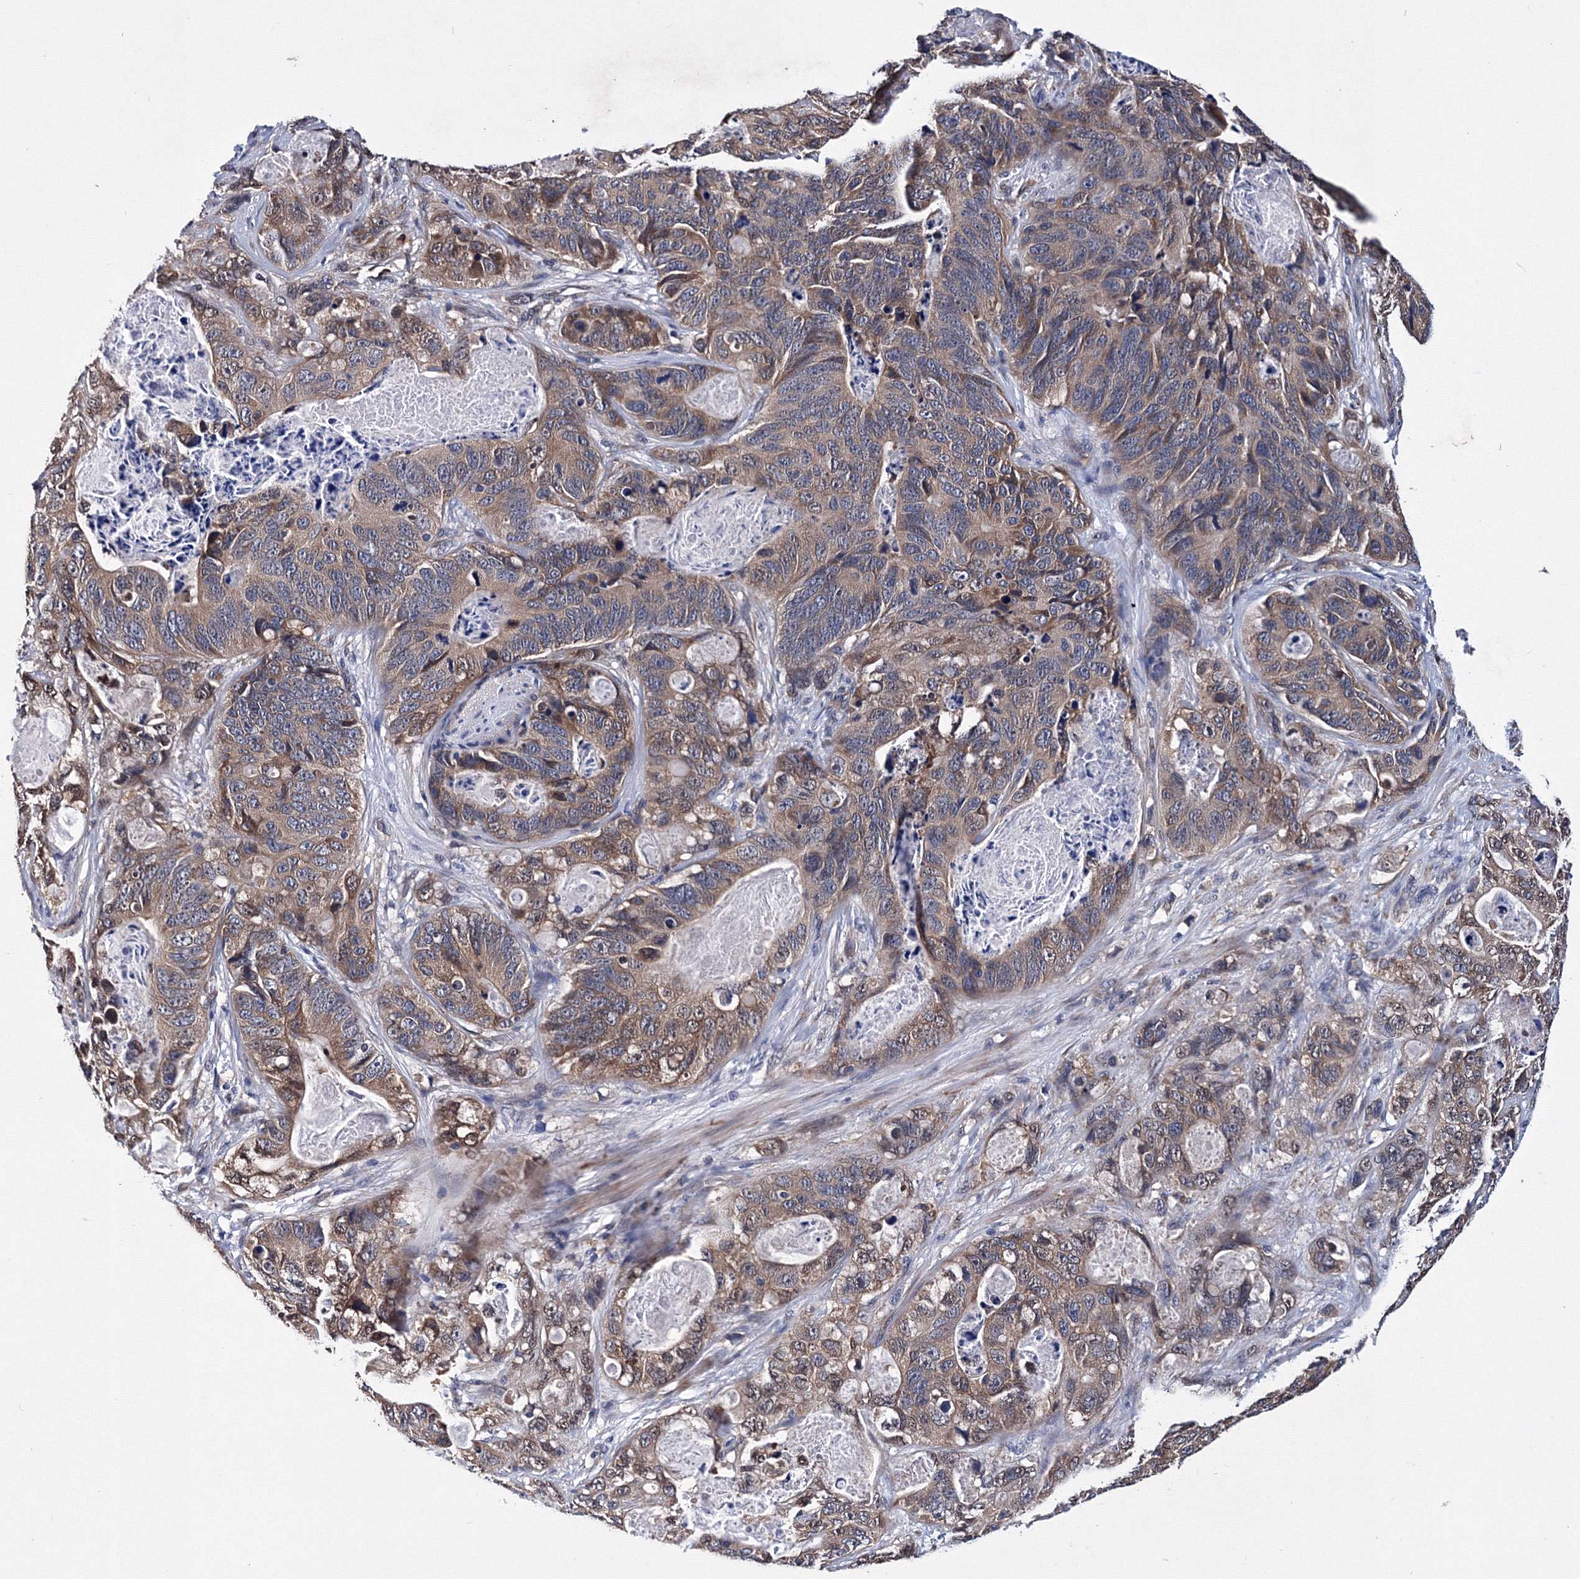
{"staining": {"intensity": "moderate", "quantity": ">75%", "location": "cytoplasmic/membranous"}, "tissue": "stomach cancer", "cell_type": "Tumor cells", "image_type": "cancer", "snomed": [{"axis": "morphology", "description": "Normal tissue, NOS"}, {"axis": "morphology", "description": "Adenocarcinoma, NOS"}, {"axis": "topography", "description": "Stomach"}], "caption": "High-magnification brightfield microscopy of stomach adenocarcinoma stained with DAB (brown) and counterstained with hematoxylin (blue). tumor cells exhibit moderate cytoplasmic/membranous positivity is identified in approximately>75% of cells.", "gene": "PHYKPL", "patient": {"sex": "female", "age": 89}}